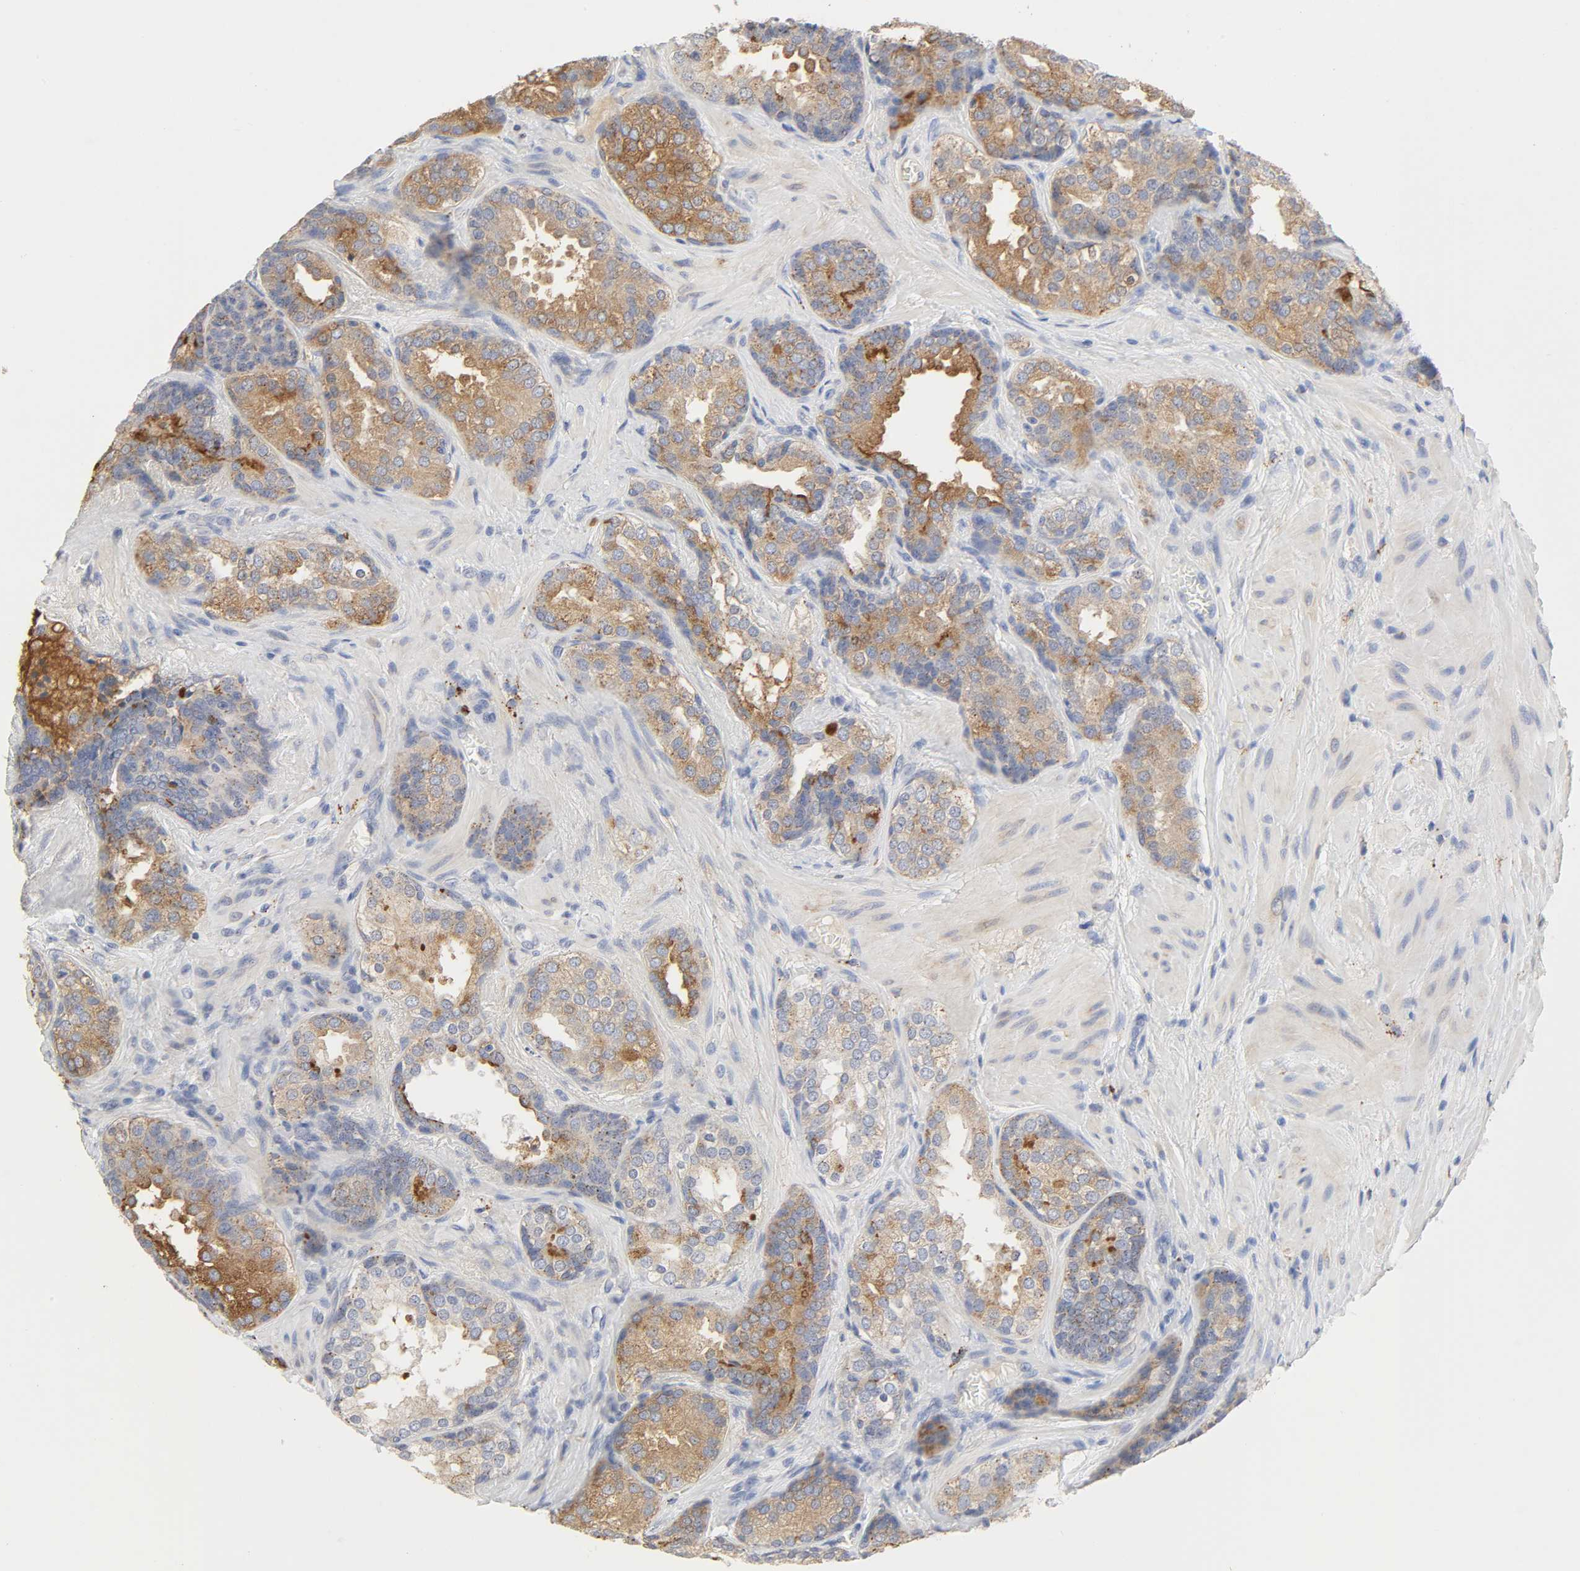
{"staining": {"intensity": "strong", "quantity": ">75%", "location": "cytoplasmic/membranous"}, "tissue": "prostate cancer", "cell_type": "Tumor cells", "image_type": "cancer", "snomed": [{"axis": "morphology", "description": "Adenocarcinoma, High grade"}, {"axis": "topography", "description": "Prostate"}], "caption": "DAB immunohistochemical staining of human prostate high-grade adenocarcinoma shows strong cytoplasmic/membranous protein staining in approximately >75% of tumor cells.", "gene": "MAGEB17", "patient": {"sex": "male", "age": 70}}